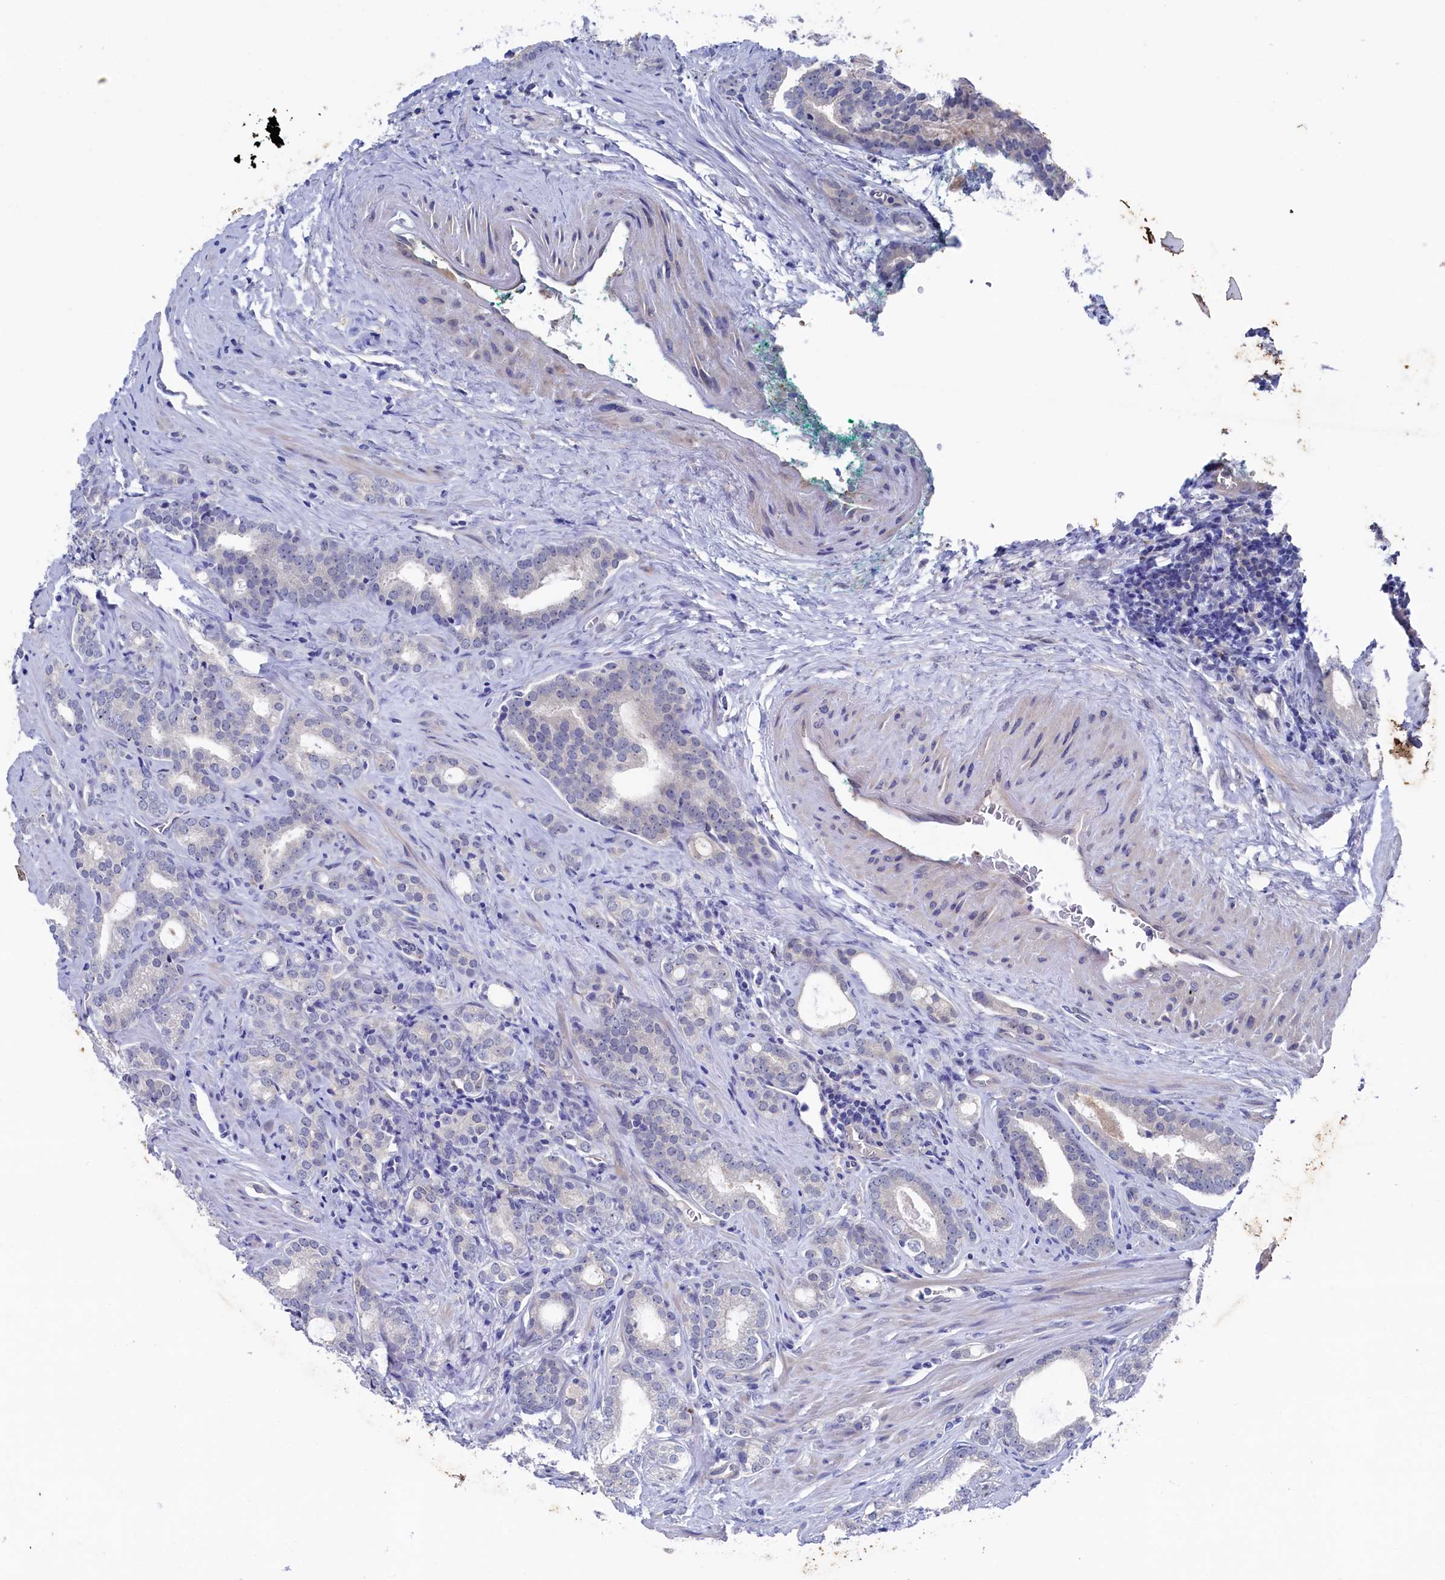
{"staining": {"intensity": "negative", "quantity": "none", "location": "none"}, "tissue": "prostate cancer", "cell_type": "Tumor cells", "image_type": "cancer", "snomed": [{"axis": "morphology", "description": "Adenocarcinoma, High grade"}, {"axis": "topography", "description": "Prostate"}], "caption": "DAB (3,3'-diaminobenzidine) immunohistochemical staining of high-grade adenocarcinoma (prostate) demonstrates no significant positivity in tumor cells. Nuclei are stained in blue.", "gene": "RNH1", "patient": {"sex": "male", "age": 63}}